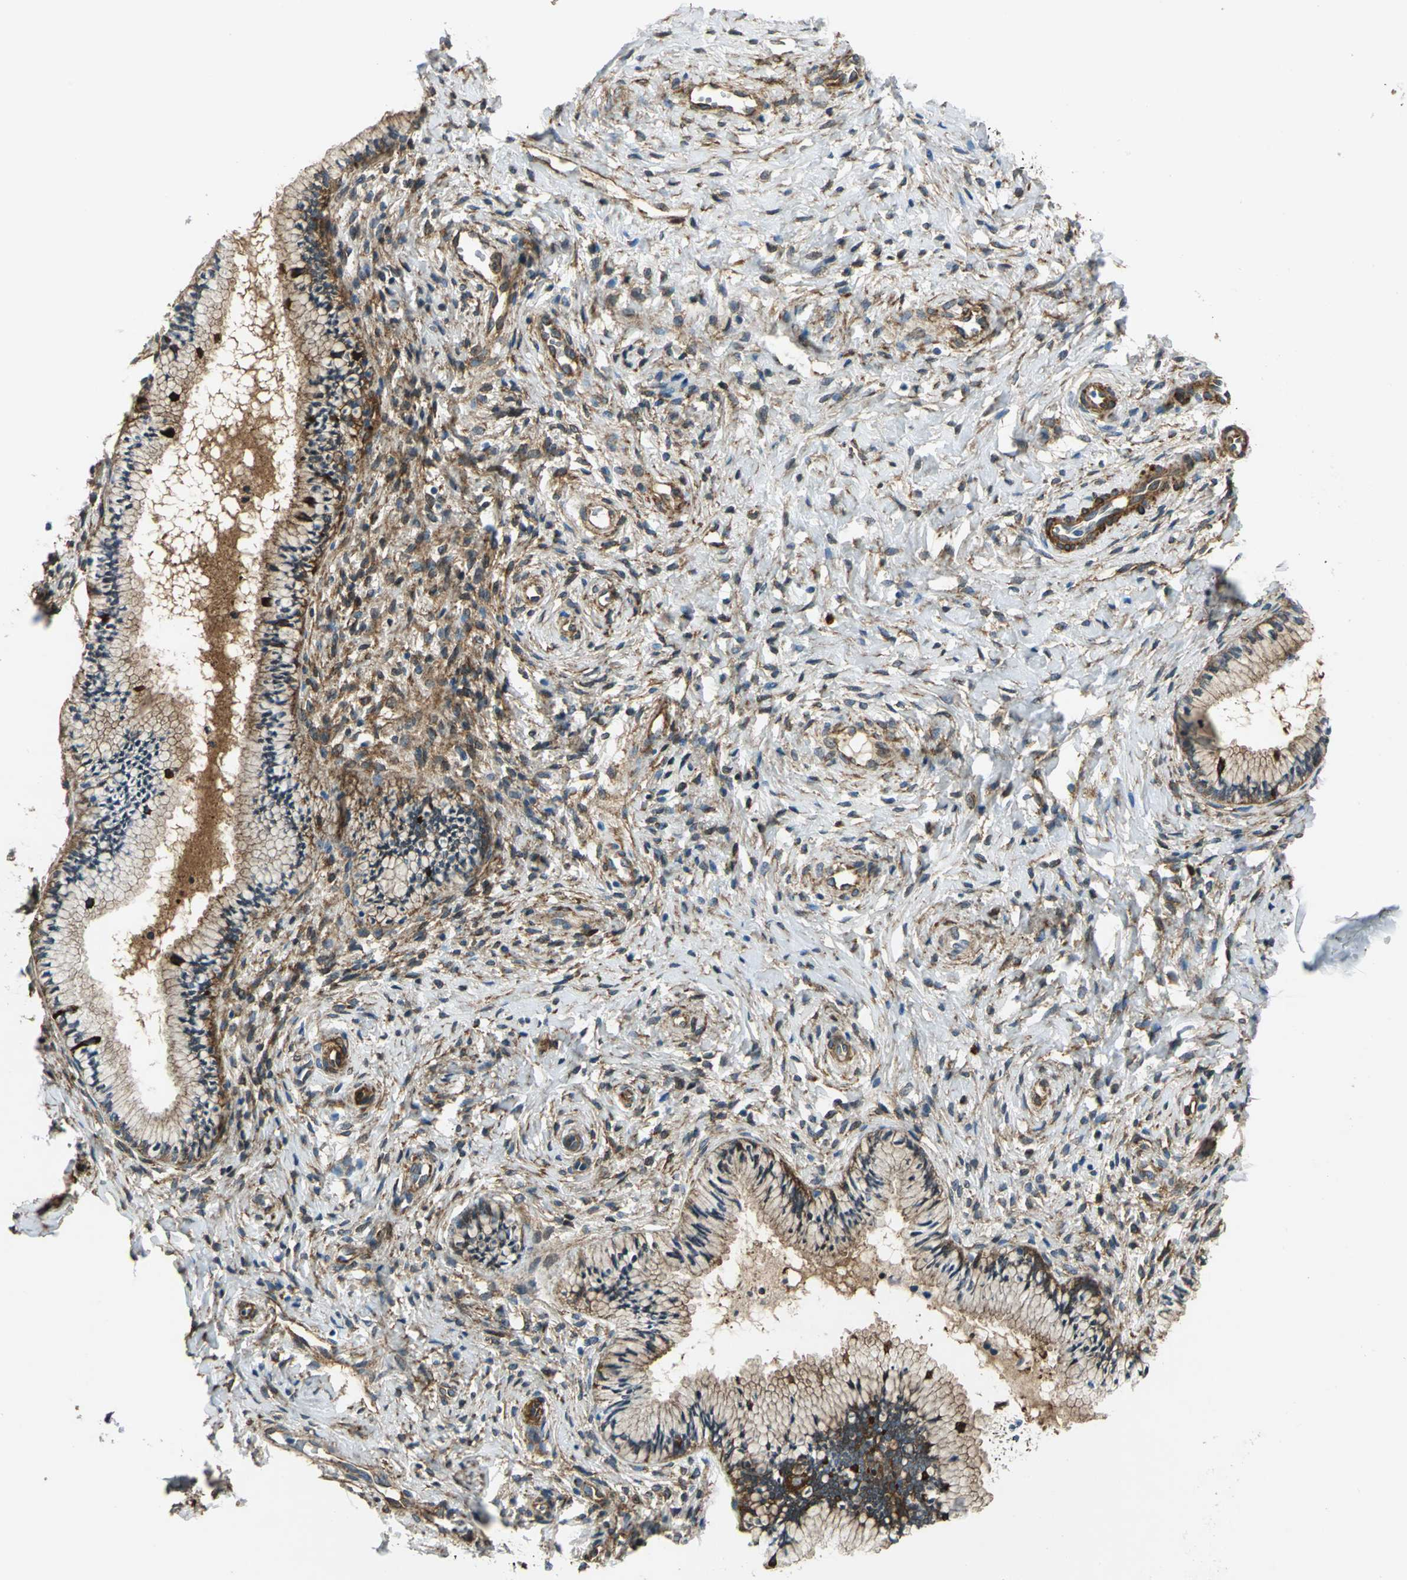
{"staining": {"intensity": "weak", "quantity": "<25%", "location": "cytoplasmic/membranous"}, "tissue": "cervix", "cell_type": "Glandular cells", "image_type": "normal", "snomed": [{"axis": "morphology", "description": "Normal tissue, NOS"}, {"axis": "topography", "description": "Cervix"}], "caption": "Glandular cells show no significant expression in benign cervix.", "gene": "HSPB1", "patient": {"sex": "female", "age": 46}}